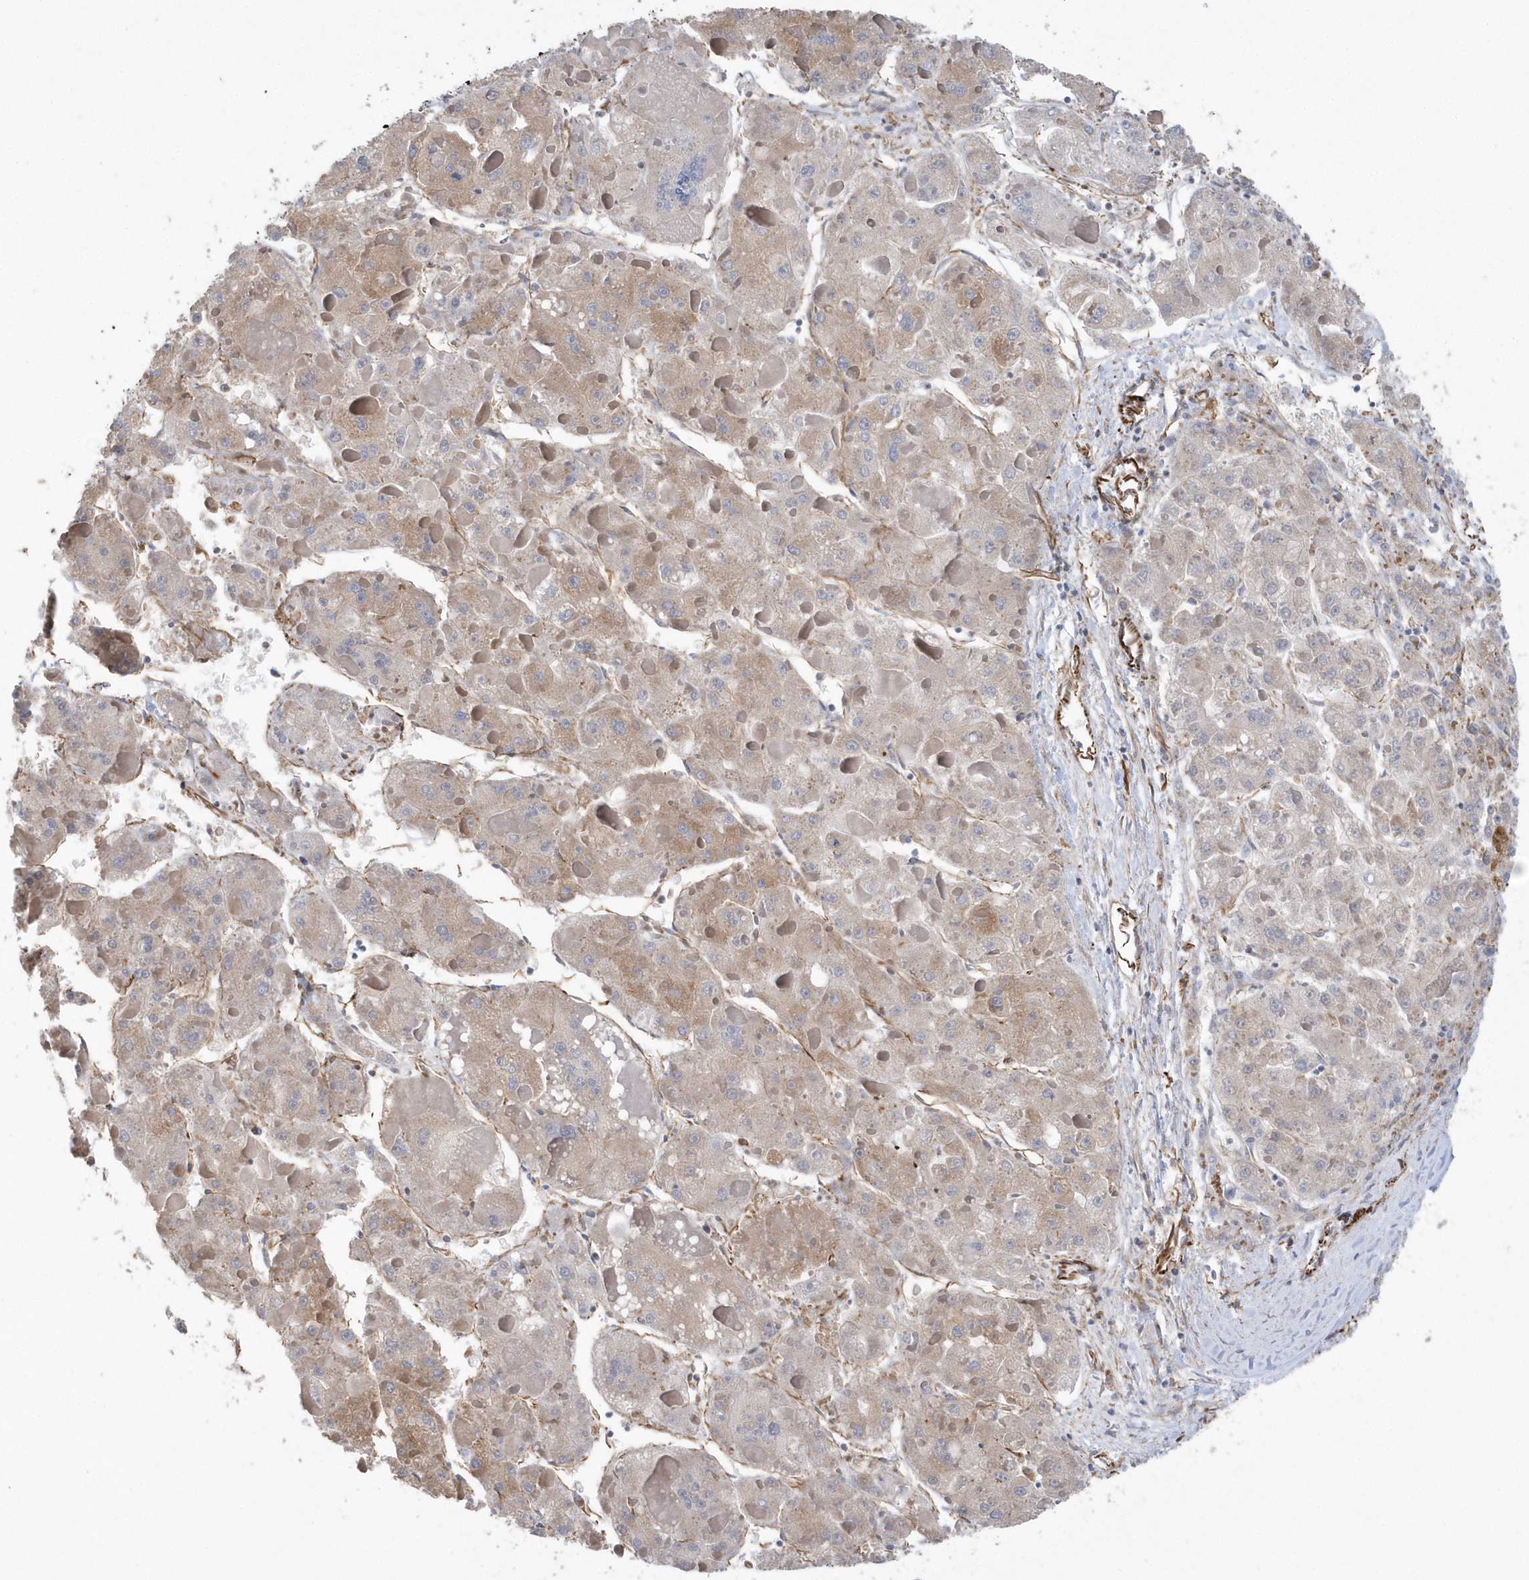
{"staining": {"intensity": "moderate", "quantity": "<25%", "location": "cytoplasmic/membranous"}, "tissue": "liver cancer", "cell_type": "Tumor cells", "image_type": "cancer", "snomed": [{"axis": "morphology", "description": "Carcinoma, Hepatocellular, NOS"}, {"axis": "topography", "description": "Liver"}], "caption": "The image displays a brown stain indicating the presence of a protein in the cytoplasmic/membranous of tumor cells in hepatocellular carcinoma (liver).", "gene": "RAB17", "patient": {"sex": "female", "age": 73}}